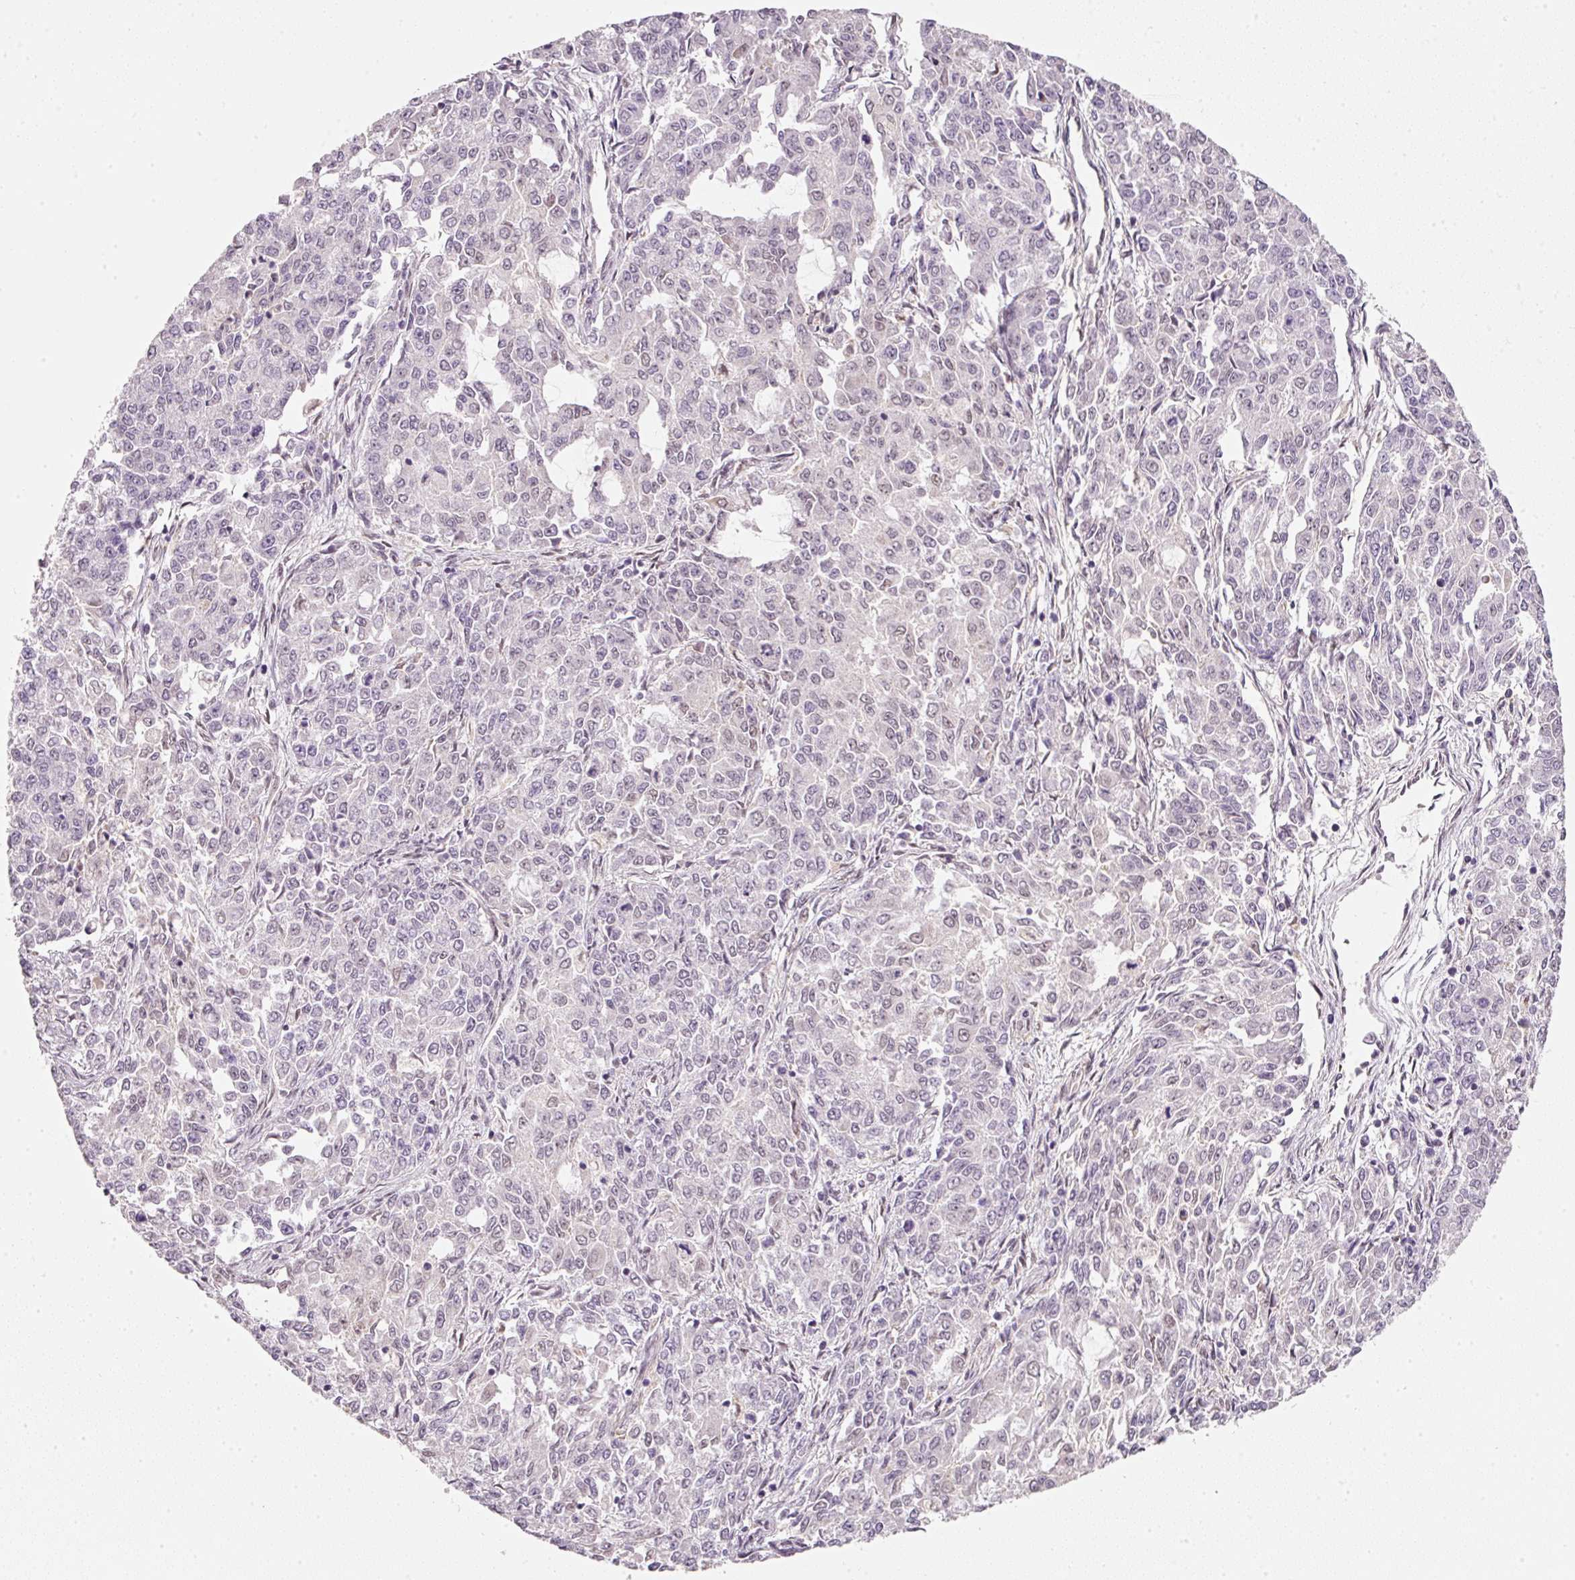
{"staining": {"intensity": "weak", "quantity": "<25%", "location": "nuclear"}, "tissue": "endometrial cancer", "cell_type": "Tumor cells", "image_type": "cancer", "snomed": [{"axis": "morphology", "description": "Adenocarcinoma, NOS"}, {"axis": "topography", "description": "Endometrium"}], "caption": "Immunohistochemical staining of endometrial adenocarcinoma displays no significant positivity in tumor cells.", "gene": "FSTL3", "patient": {"sex": "female", "age": 50}}